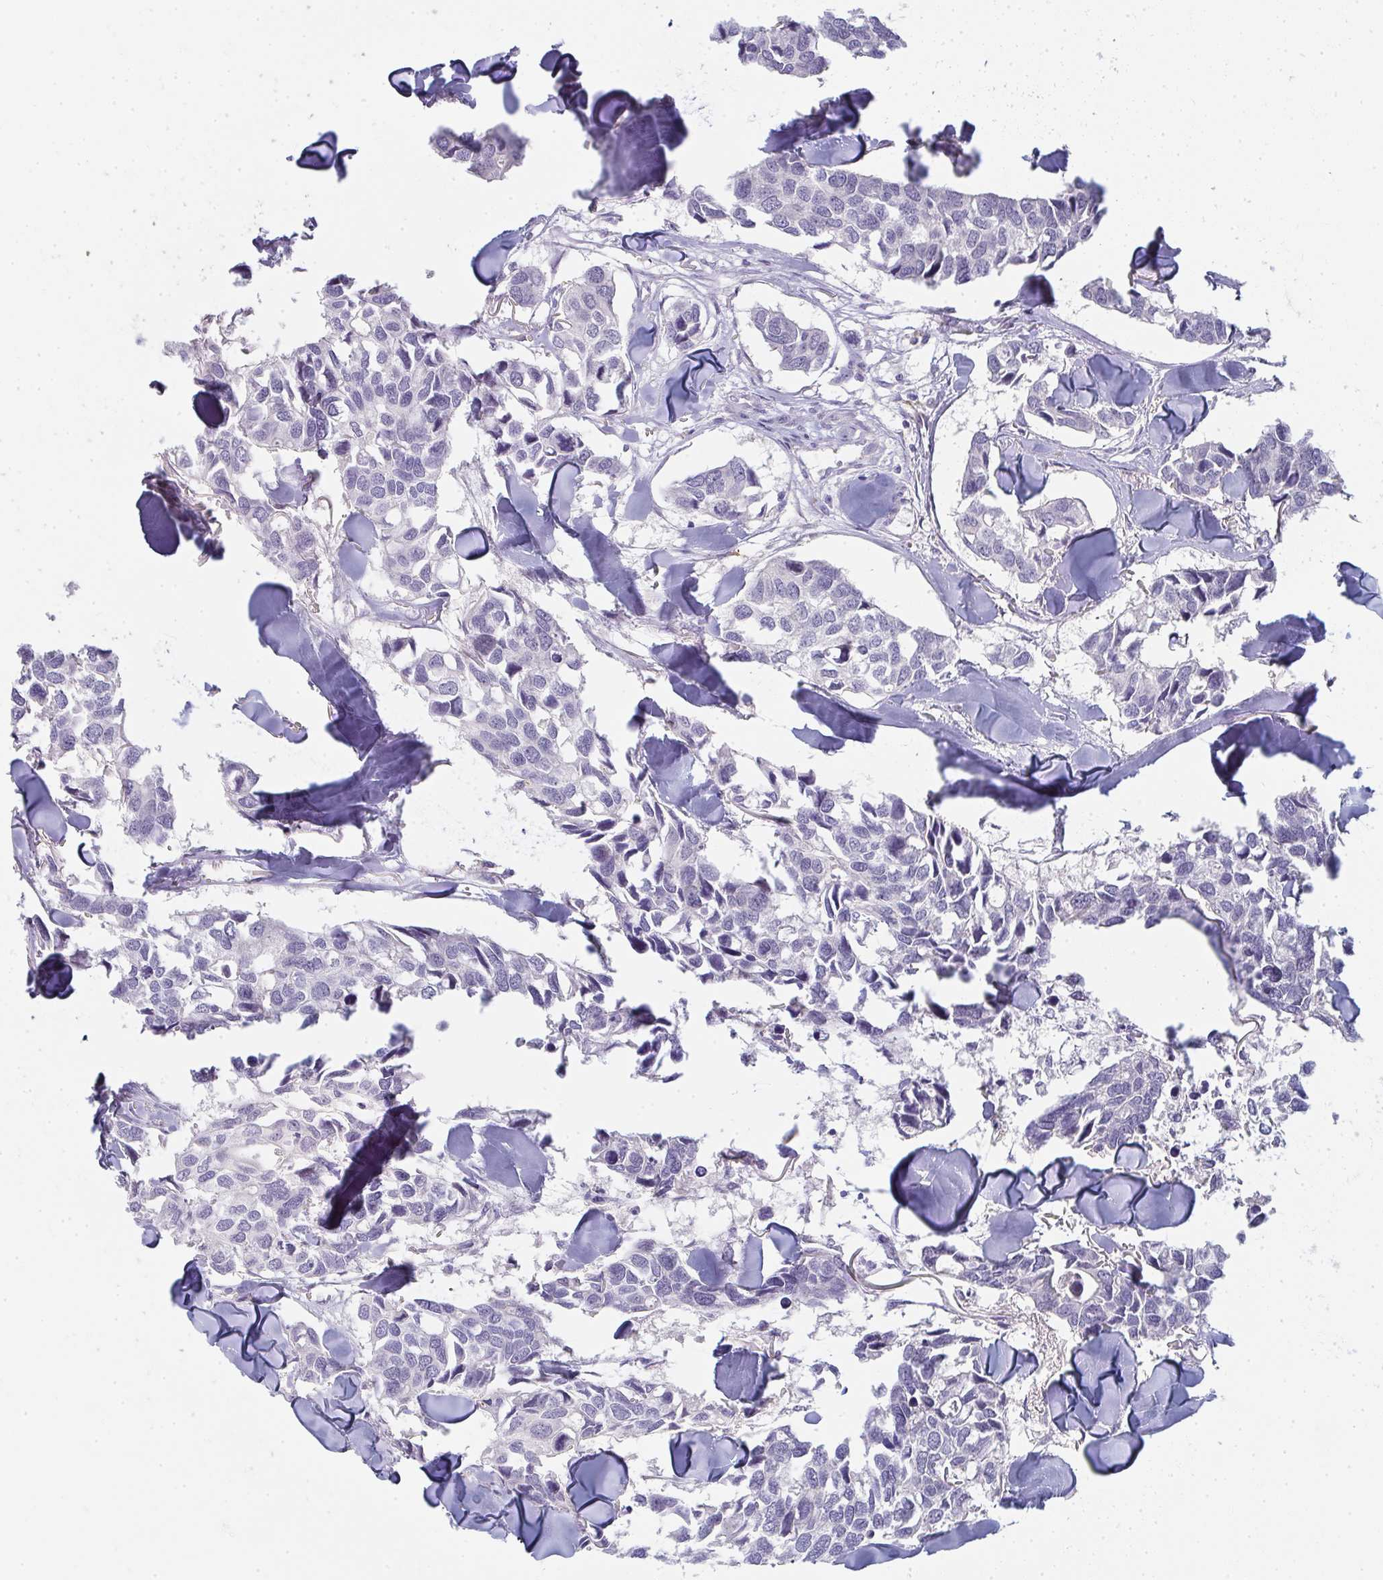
{"staining": {"intensity": "negative", "quantity": "none", "location": "none"}, "tissue": "breast cancer", "cell_type": "Tumor cells", "image_type": "cancer", "snomed": [{"axis": "morphology", "description": "Duct carcinoma"}, {"axis": "topography", "description": "Breast"}], "caption": "This is an immunohistochemistry (IHC) histopathology image of breast cancer. There is no positivity in tumor cells.", "gene": "SHB", "patient": {"sex": "female", "age": 83}}